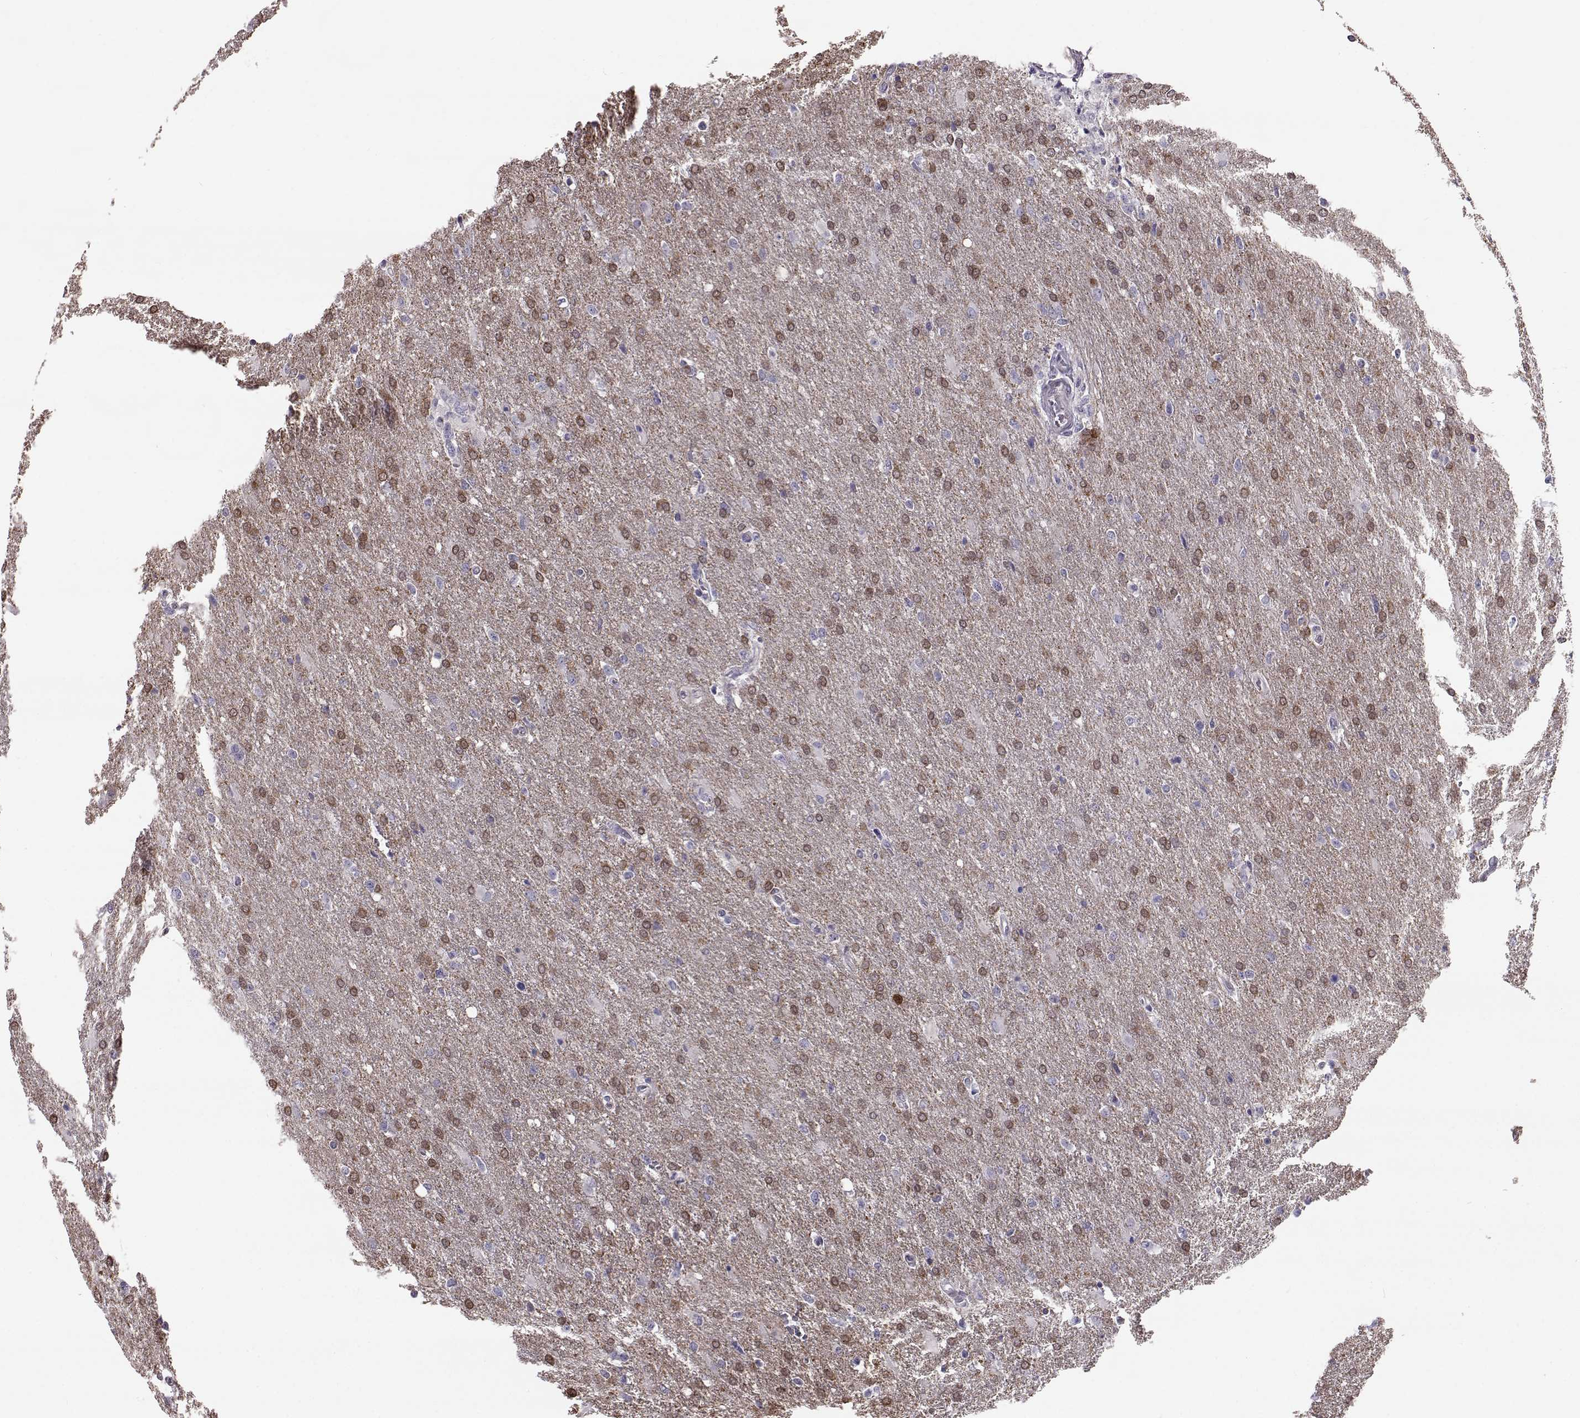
{"staining": {"intensity": "moderate", "quantity": ">75%", "location": "cytoplasmic/membranous"}, "tissue": "glioma", "cell_type": "Tumor cells", "image_type": "cancer", "snomed": [{"axis": "morphology", "description": "Glioma, malignant, High grade"}, {"axis": "topography", "description": "Brain"}], "caption": "Human malignant glioma (high-grade) stained with a protein marker reveals moderate staining in tumor cells.", "gene": "ADGRG5", "patient": {"sex": "male", "age": 68}}